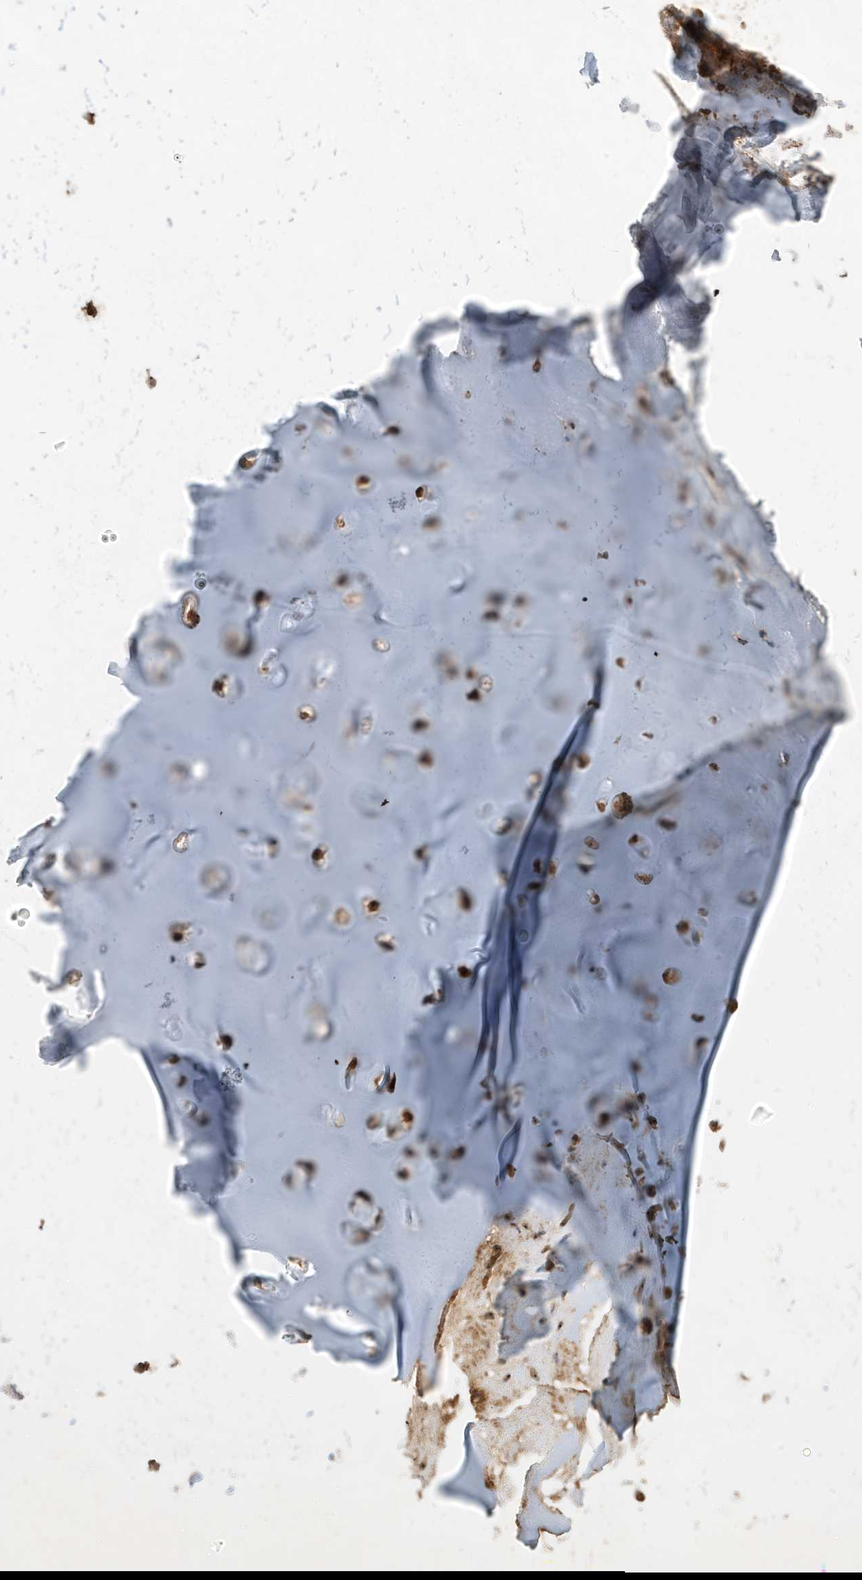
{"staining": {"intensity": "moderate", "quantity": ">75%", "location": "cytoplasmic/membranous,nuclear"}, "tissue": "adipose tissue", "cell_type": "Adipocytes", "image_type": "normal", "snomed": [{"axis": "morphology", "description": "Normal tissue, NOS"}, {"axis": "morphology", "description": "Basal cell carcinoma"}, {"axis": "topography", "description": "Cartilage tissue"}, {"axis": "topography", "description": "Nasopharynx"}, {"axis": "topography", "description": "Oral tissue"}], "caption": "Immunohistochemistry of unremarkable human adipose tissue shows medium levels of moderate cytoplasmic/membranous,nuclear positivity in approximately >75% of adipocytes.", "gene": "ABCB9", "patient": {"sex": "female", "age": 77}}